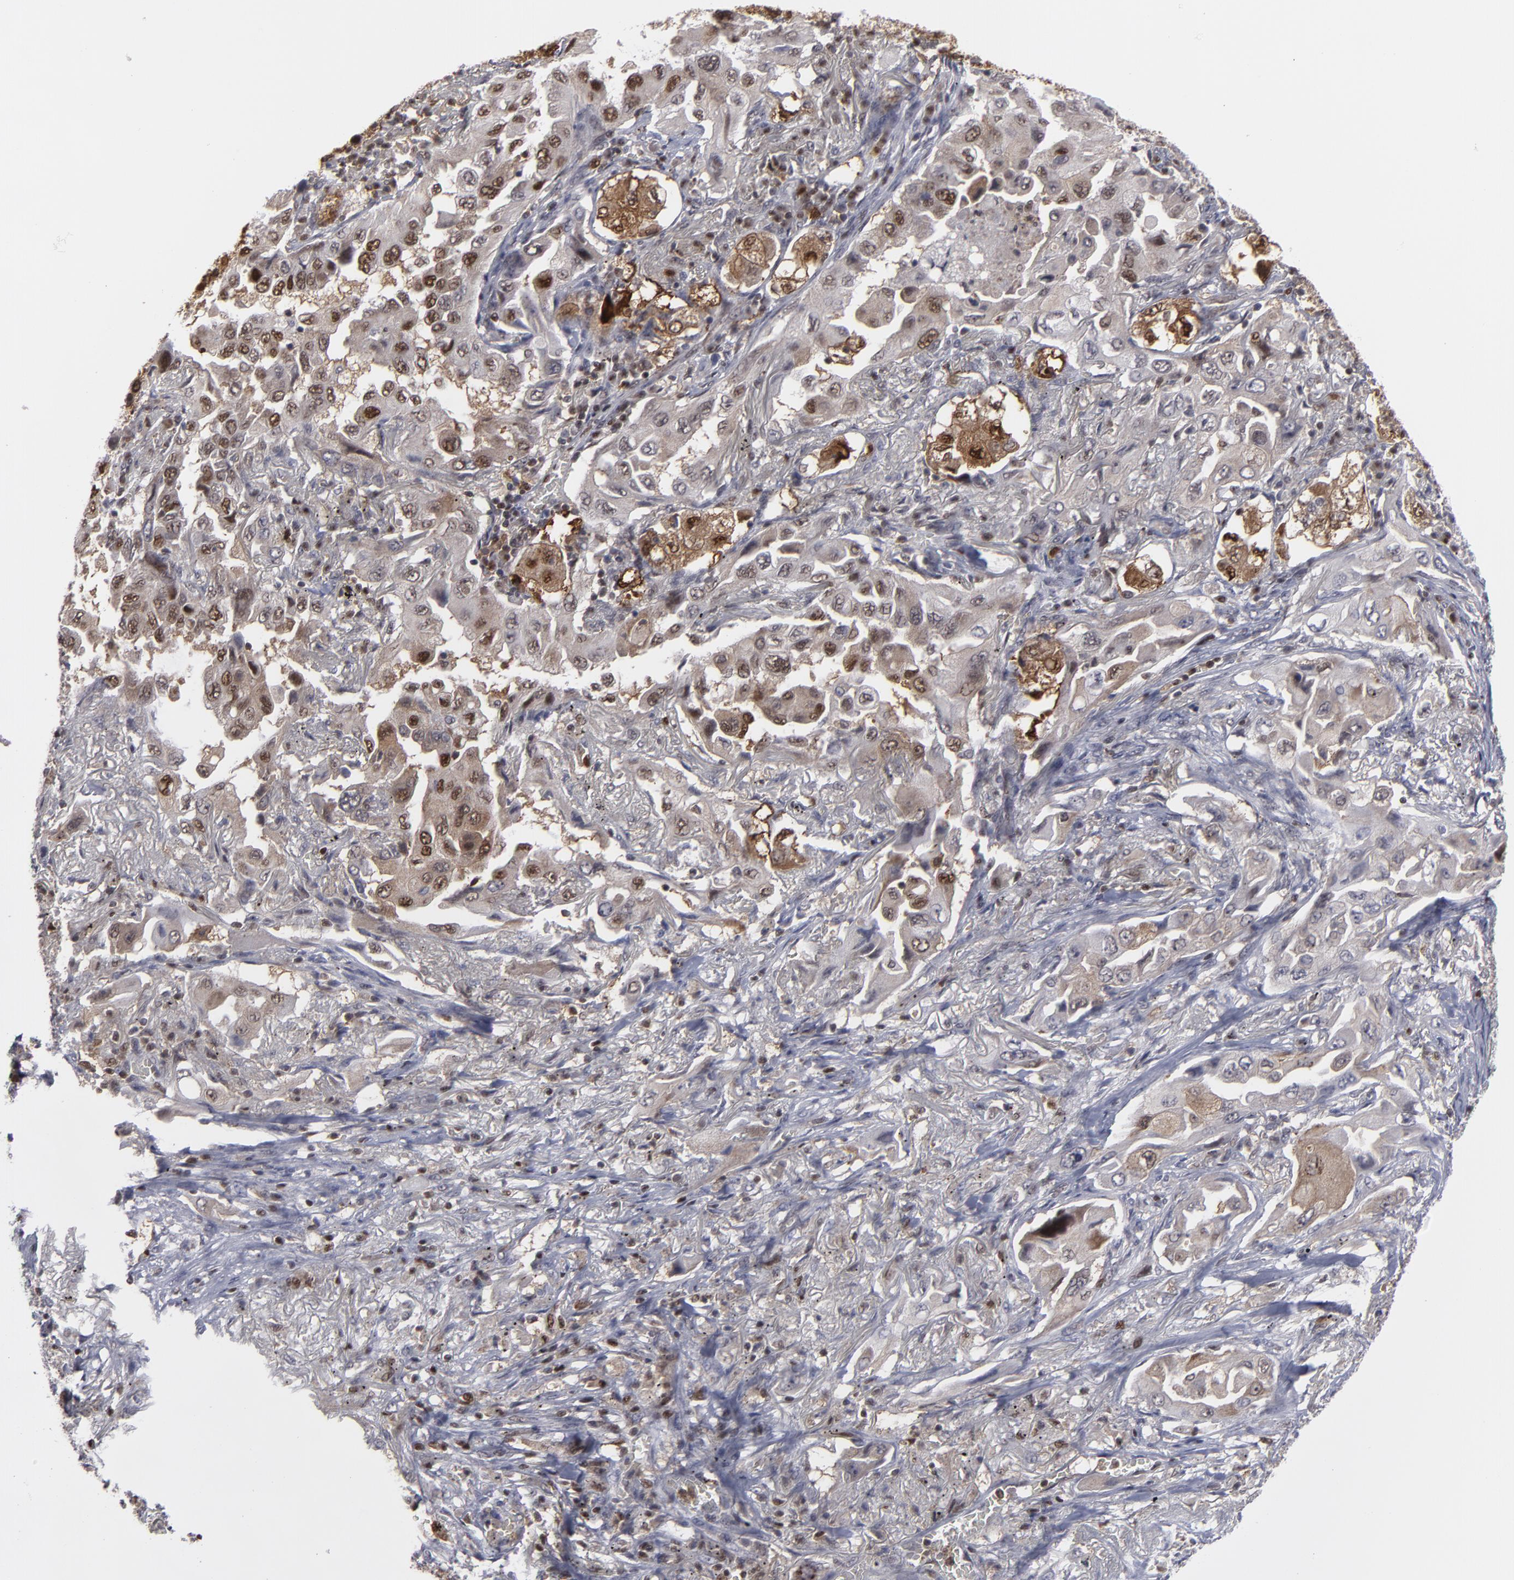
{"staining": {"intensity": "moderate", "quantity": "25%-75%", "location": "cytoplasmic/membranous,nuclear"}, "tissue": "lung cancer", "cell_type": "Tumor cells", "image_type": "cancer", "snomed": [{"axis": "morphology", "description": "Adenocarcinoma, NOS"}, {"axis": "topography", "description": "Lung"}], "caption": "Lung cancer stained with a protein marker shows moderate staining in tumor cells.", "gene": "GSR", "patient": {"sex": "female", "age": 65}}